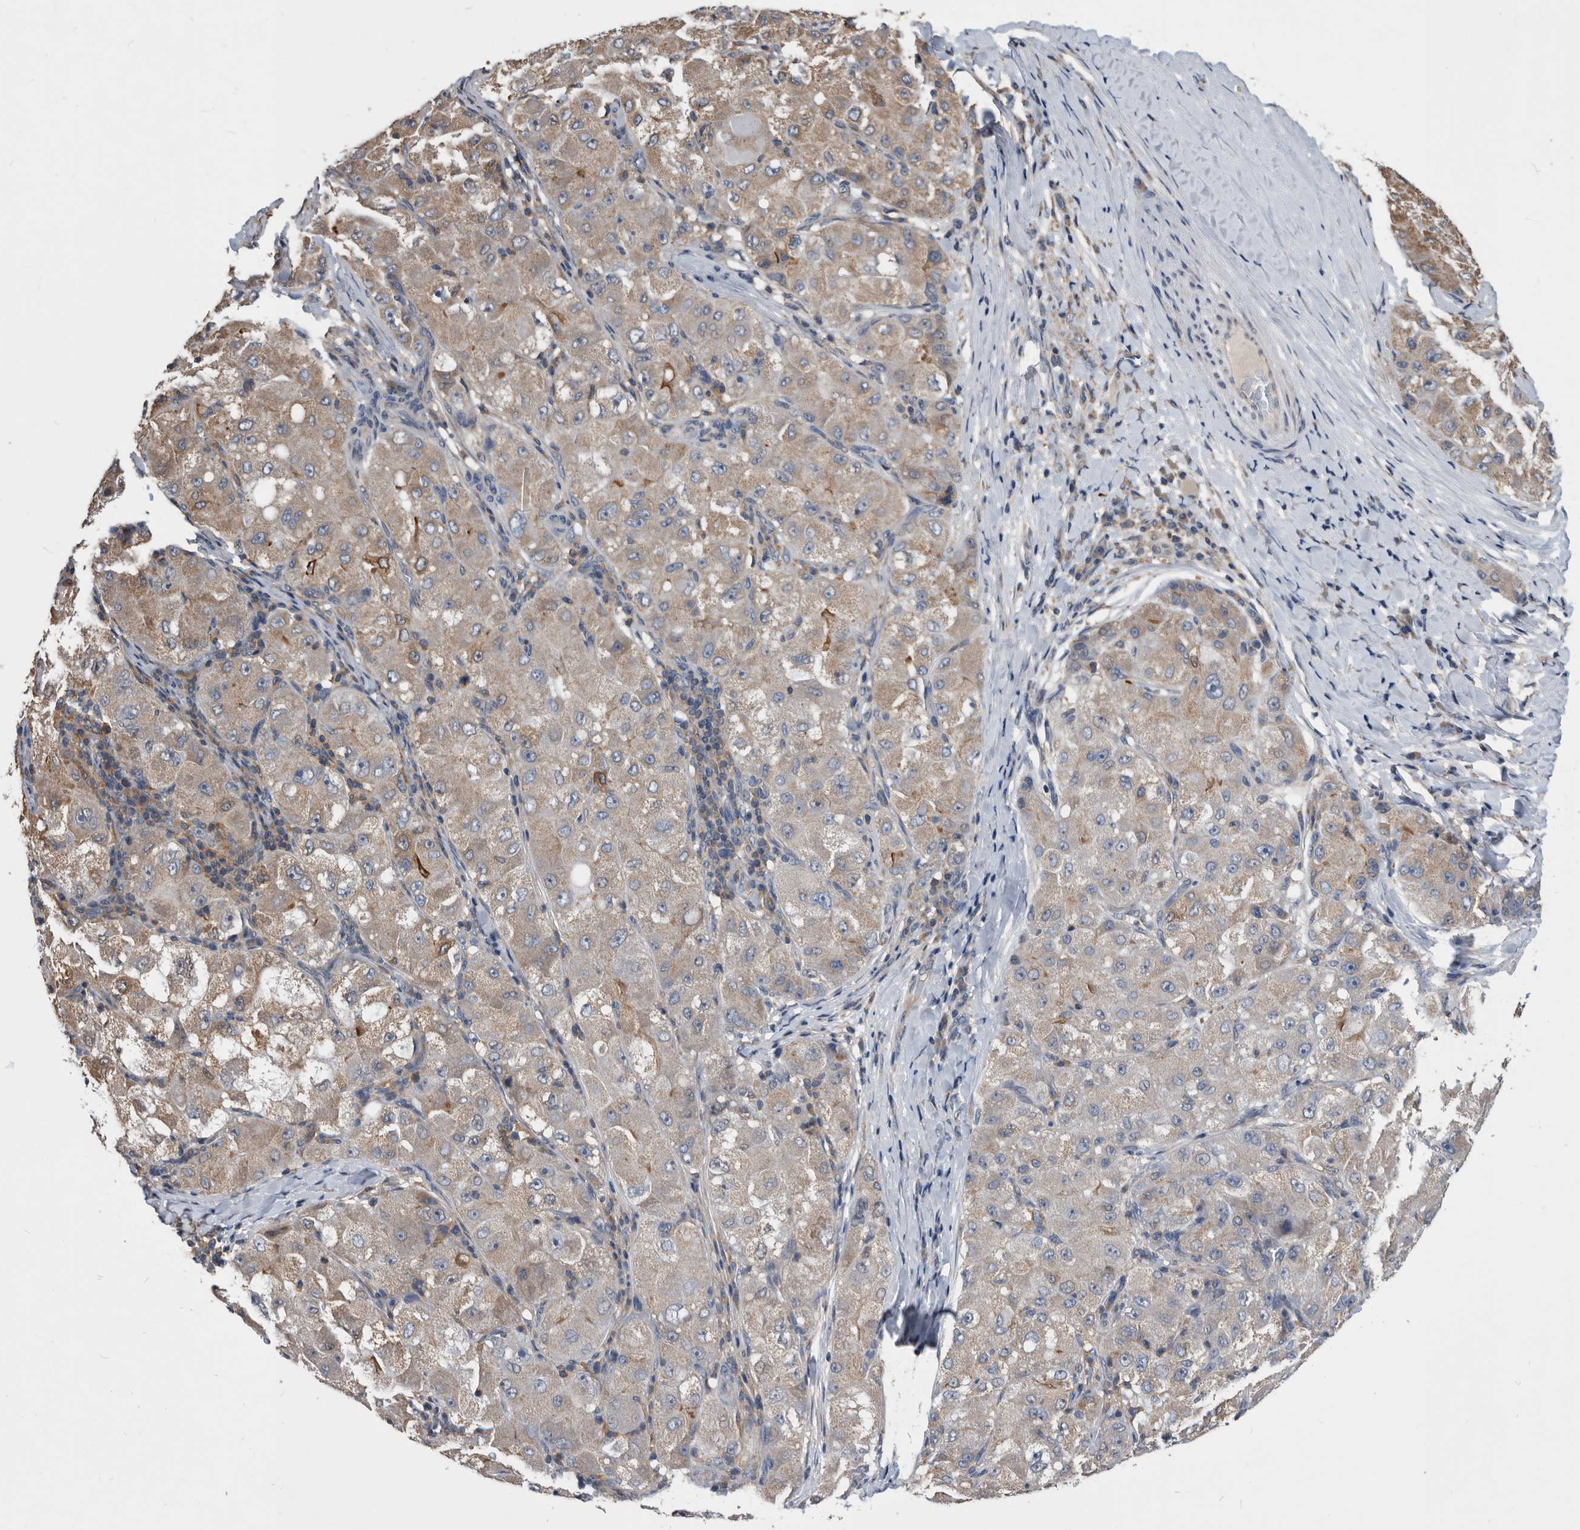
{"staining": {"intensity": "weak", "quantity": "25%-75%", "location": "cytoplasmic/membranous"}, "tissue": "liver cancer", "cell_type": "Tumor cells", "image_type": "cancer", "snomed": [{"axis": "morphology", "description": "Carcinoma, Hepatocellular, NOS"}, {"axis": "topography", "description": "Liver"}], "caption": "A histopathology image showing weak cytoplasmic/membranous expression in about 25%-75% of tumor cells in hepatocellular carcinoma (liver), as visualized by brown immunohistochemical staining.", "gene": "NRBP1", "patient": {"sex": "male", "age": 80}}